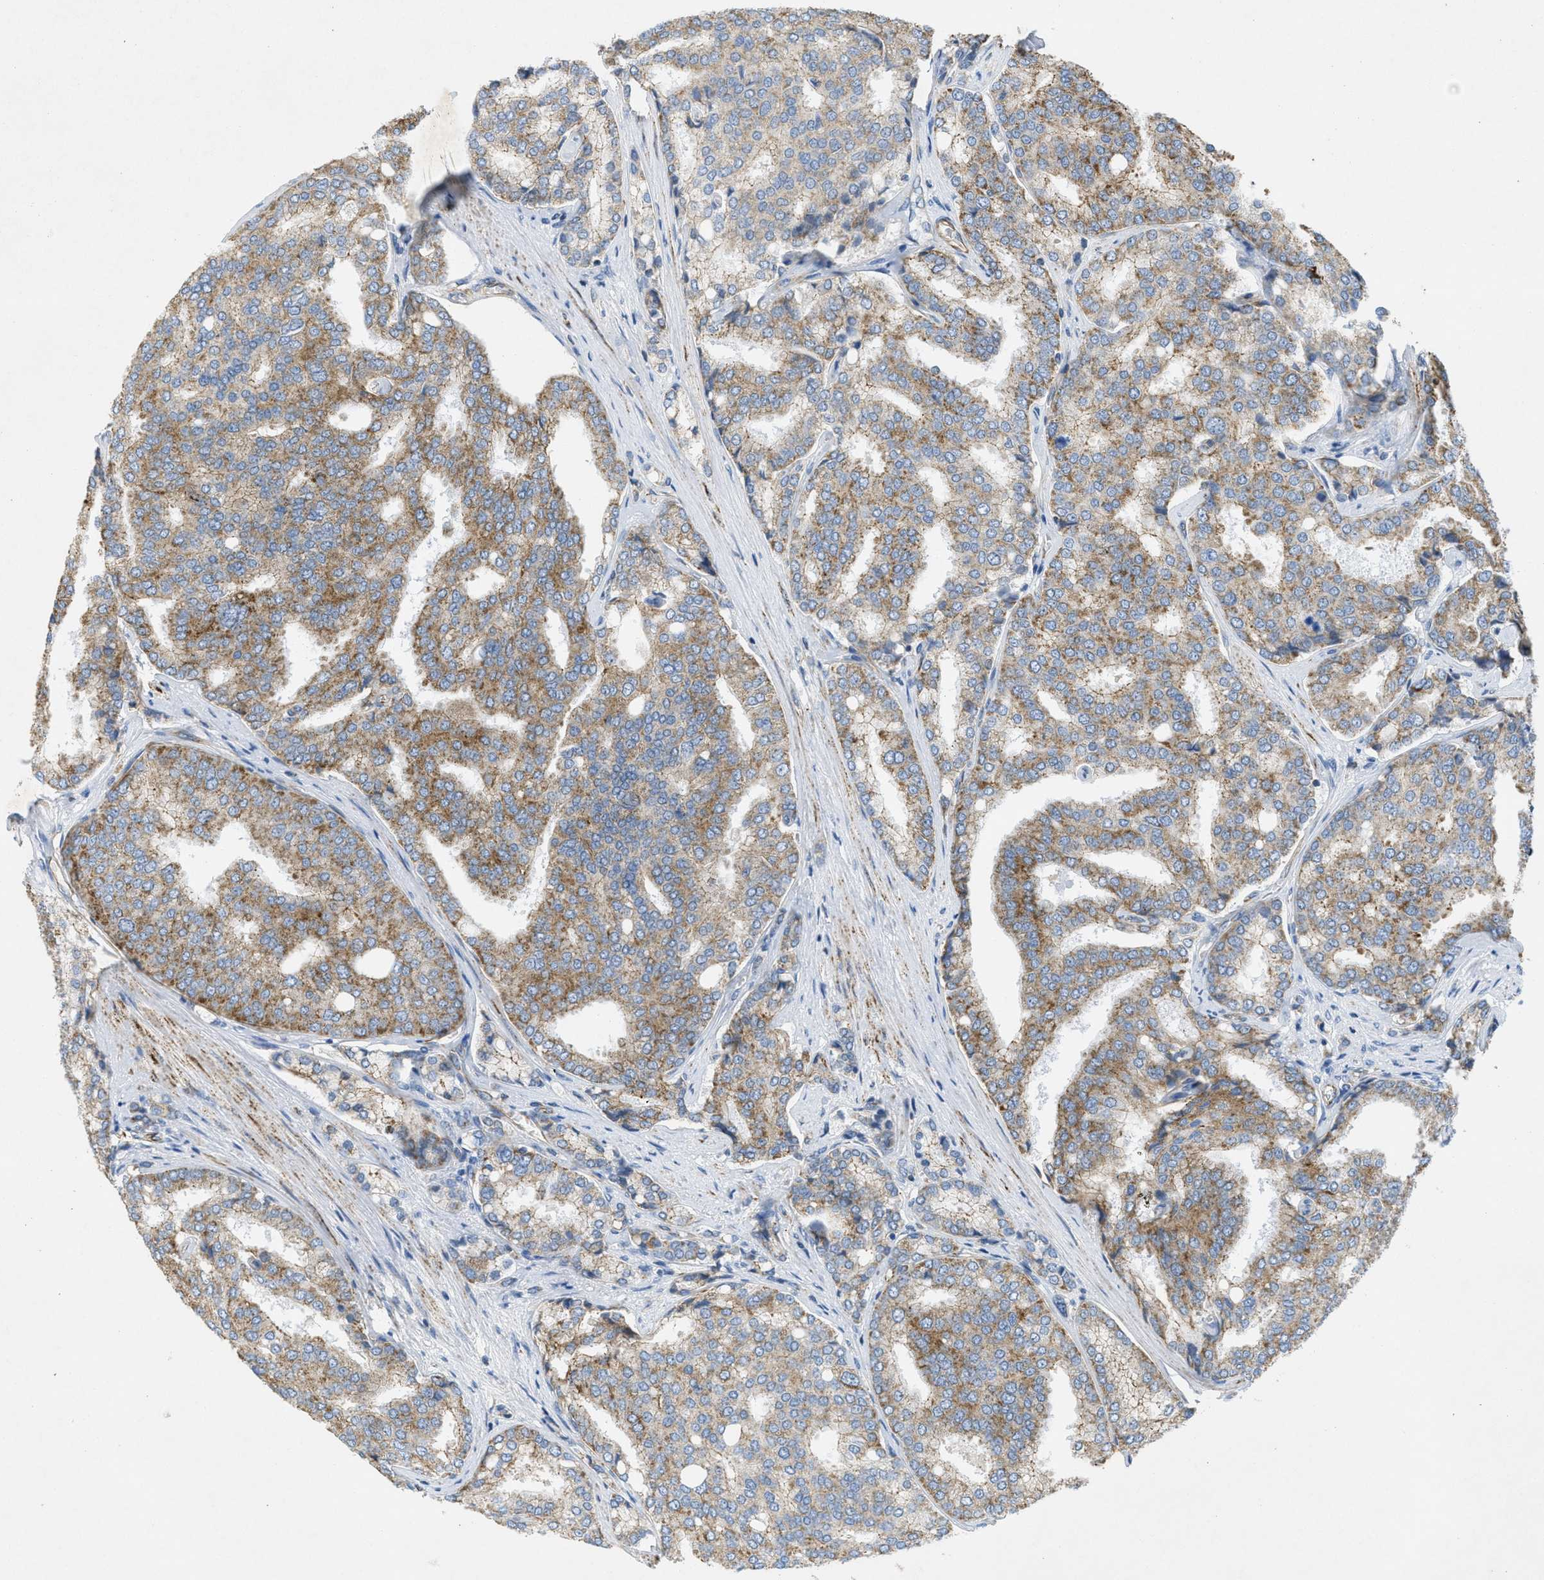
{"staining": {"intensity": "moderate", "quantity": ">75%", "location": "cytoplasmic/membranous"}, "tissue": "prostate cancer", "cell_type": "Tumor cells", "image_type": "cancer", "snomed": [{"axis": "morphology", "description": "Adenocarcinoma, High grade"}, {"axis": "topography", "description": "Prostate"}], "caption": "Moderate cytoplasmic/membranous staining is present in approximately >75% of tumor cells in prostate high-grade adenocarcinoma. The staining was performed using DAB (3,3'-diaminobenzidine), with brown indicating positive protein expression. Nuclei are stained blue with hematoxylin.", "gene": "BTN3A1", "patient": {"sex": "male", "age": 50}}